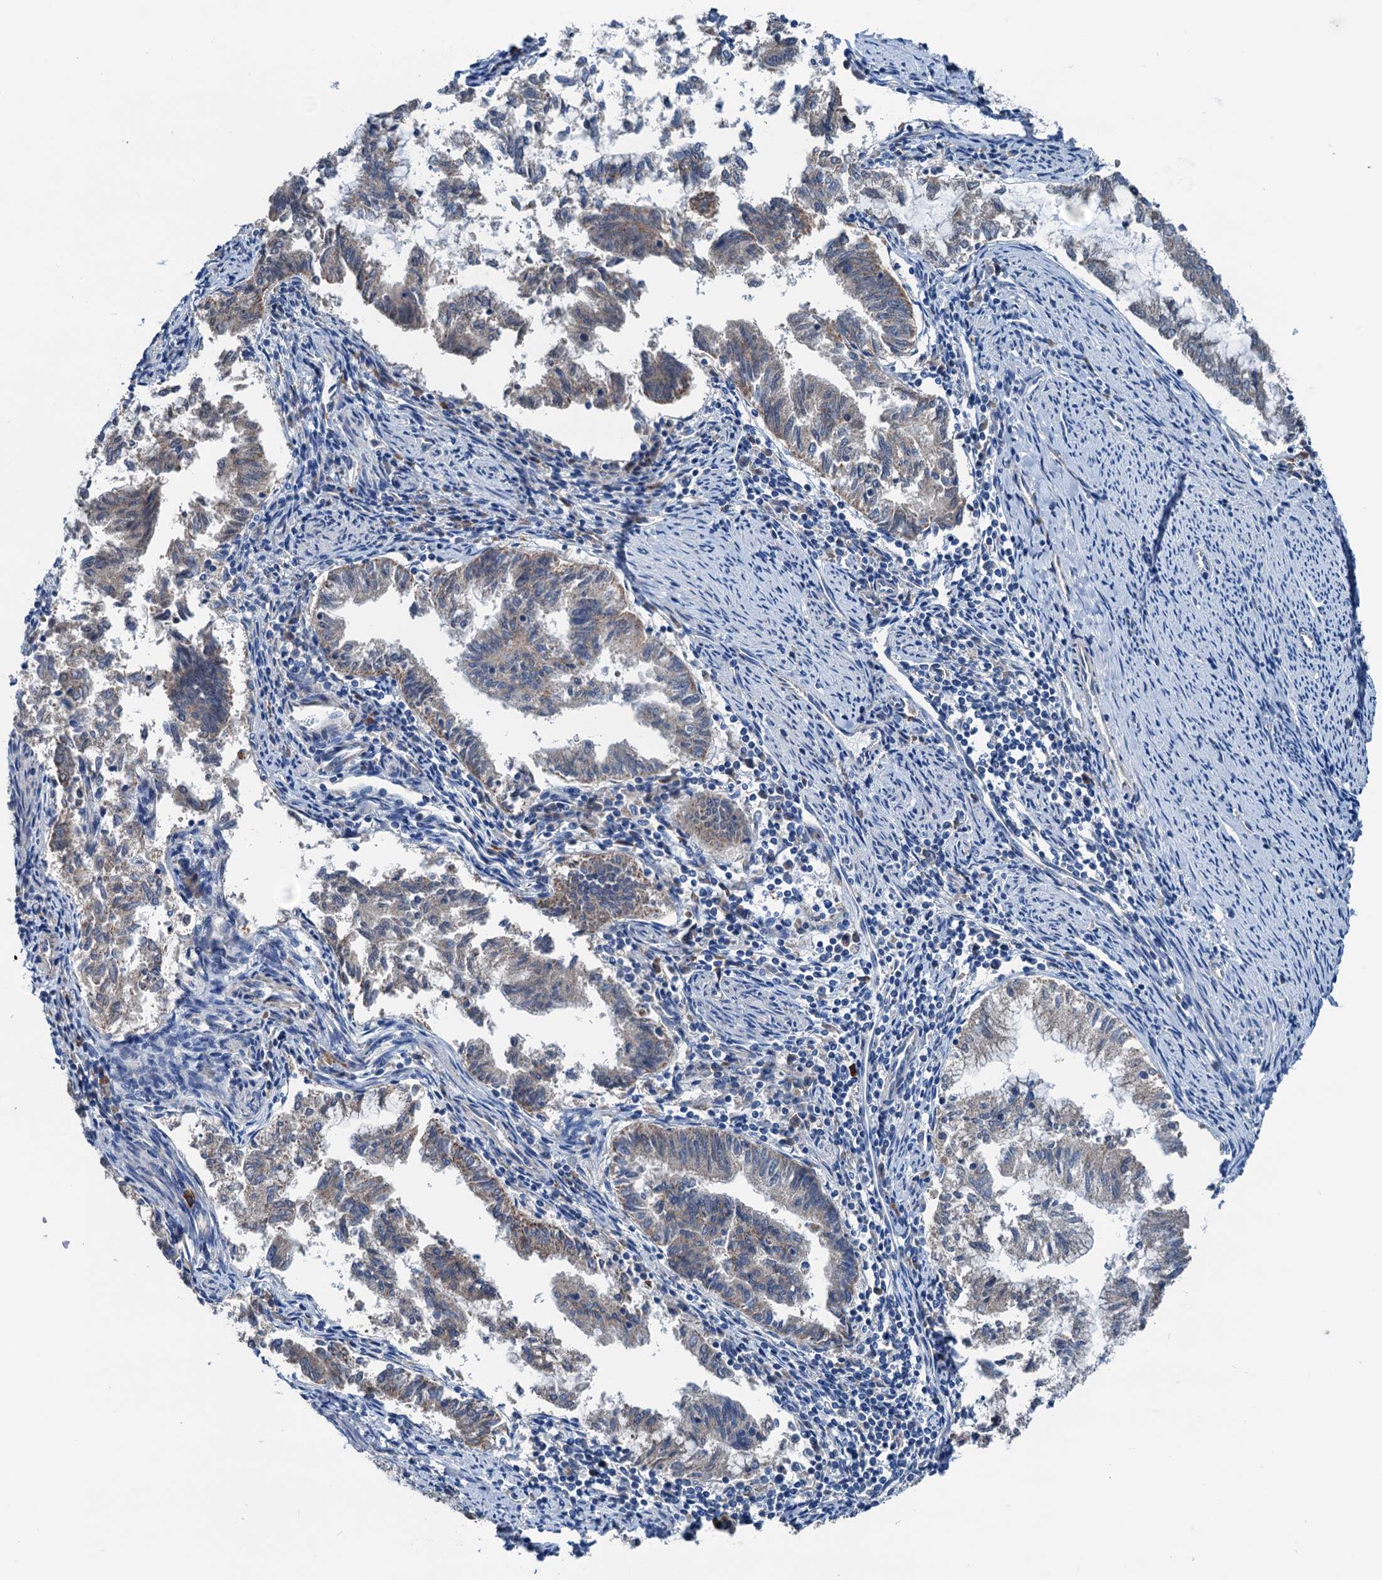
{"staining": {"intensity": "weak", "quantity": "<25%", "location": "cytoplasmic/membranous"}, "tissue": "endometrial cancer", "cell_type": "Tumor cells", "image_type": "cancer", "snomed": [{"axis": "morphology", "description": "Adenocarcinoma, NOS"}, {"axis": "topography", "description": "Endometrium"}], "caption": "This is an immunohistochemistry micrograph of endometrial cancer (adenocarcinoma). There is no expression in tumor cells.", "gene": "ELAC1", "patient": {"sex": "female", "age": 79}}